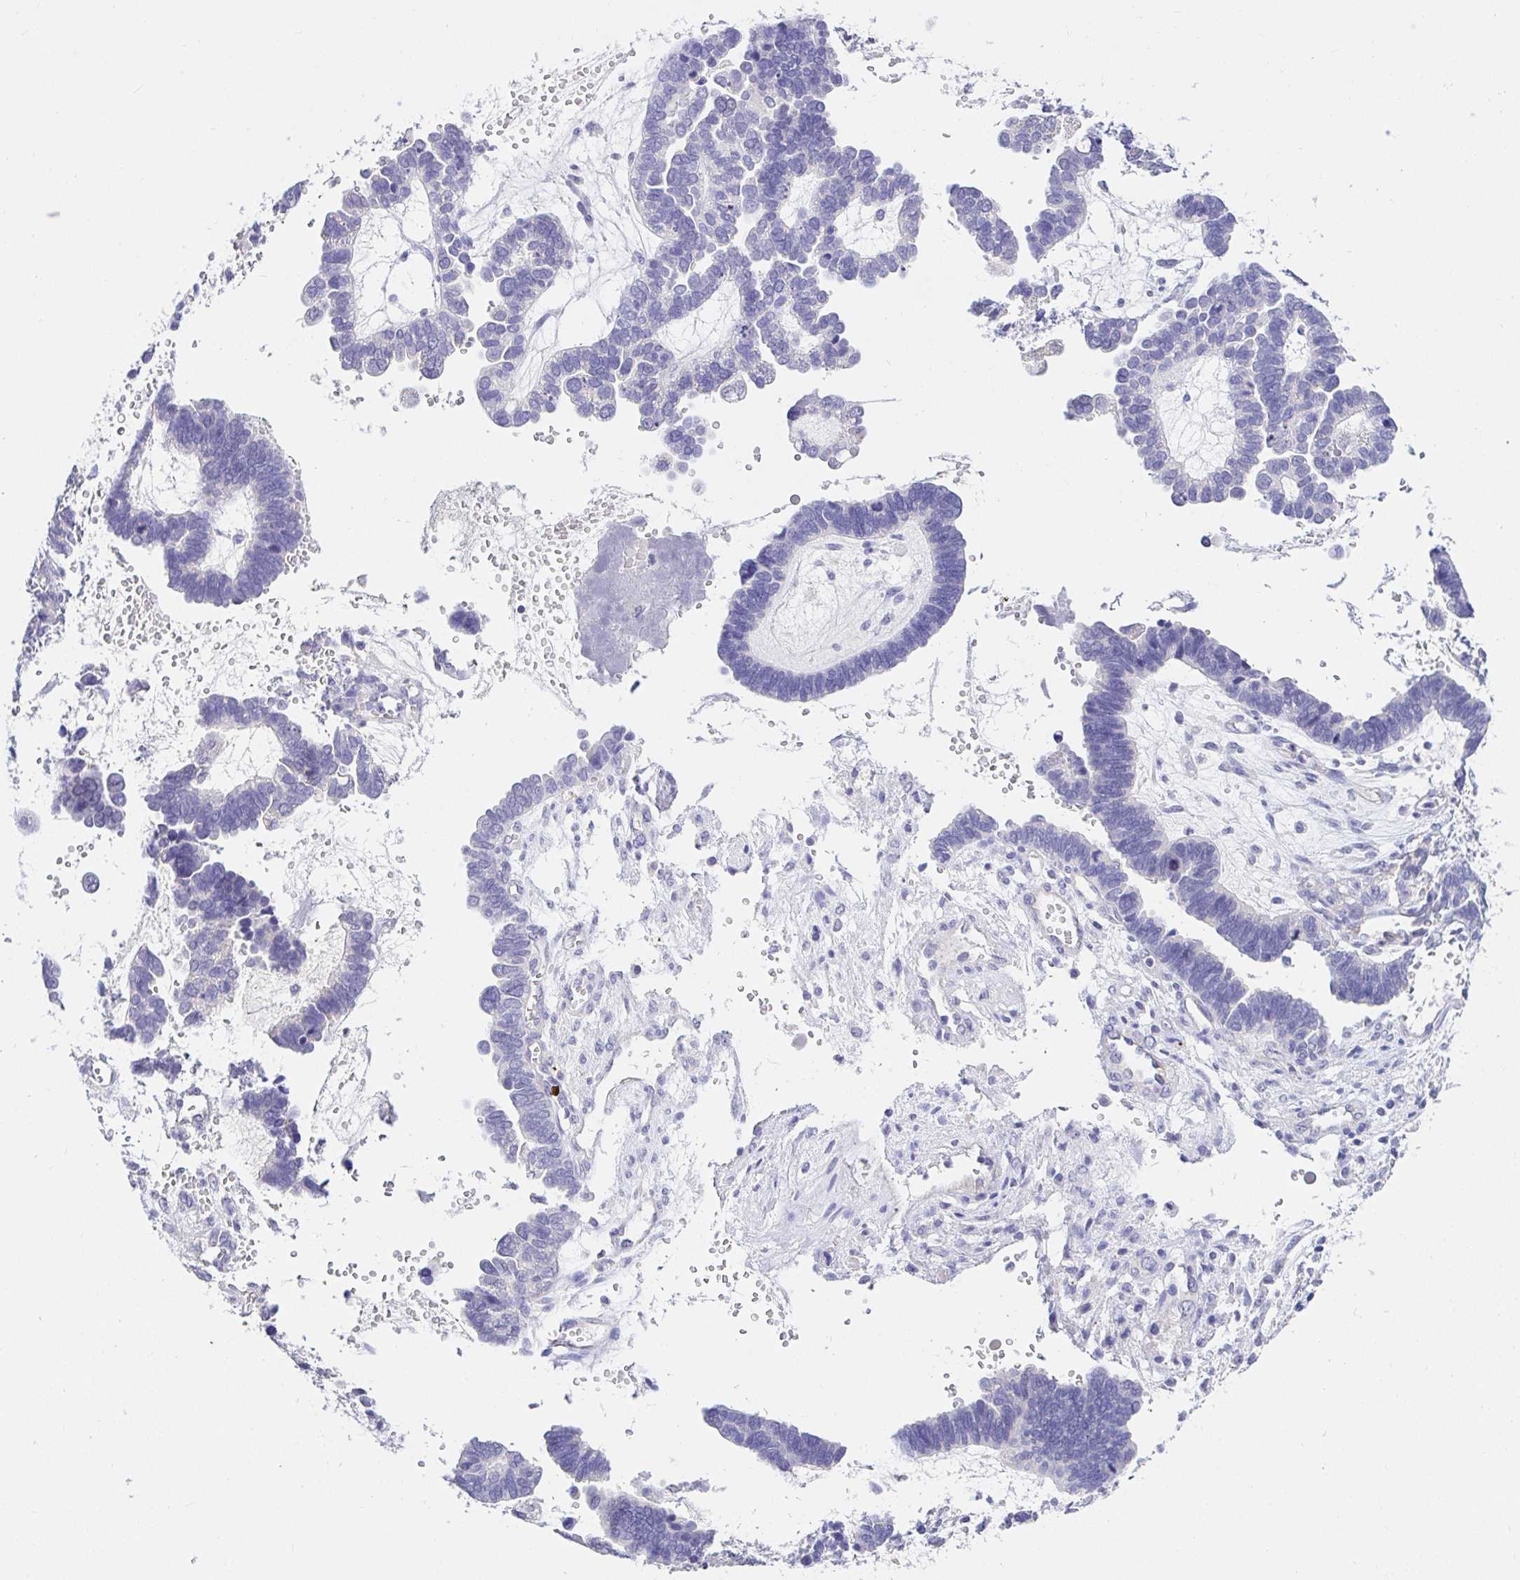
{"staining": {"intensity": "negative", "quantity": "none", "location": "none"}, "tissue": "ovarian cancer", "cell_type": "Tumor cells", "image_type": "cancer", "snomed": [{"axis": "morphology", "description": "Cystadenocarcinoma, serous, NOS"}, {"axis": "topography", "description": "Ovary"}], "caption": "Immunohistochemical staining of human ovarian cancer reveals no significant staining in tumor cells.", "gene": "CDO1", "patient": {"sex": "female", "age": 51}}